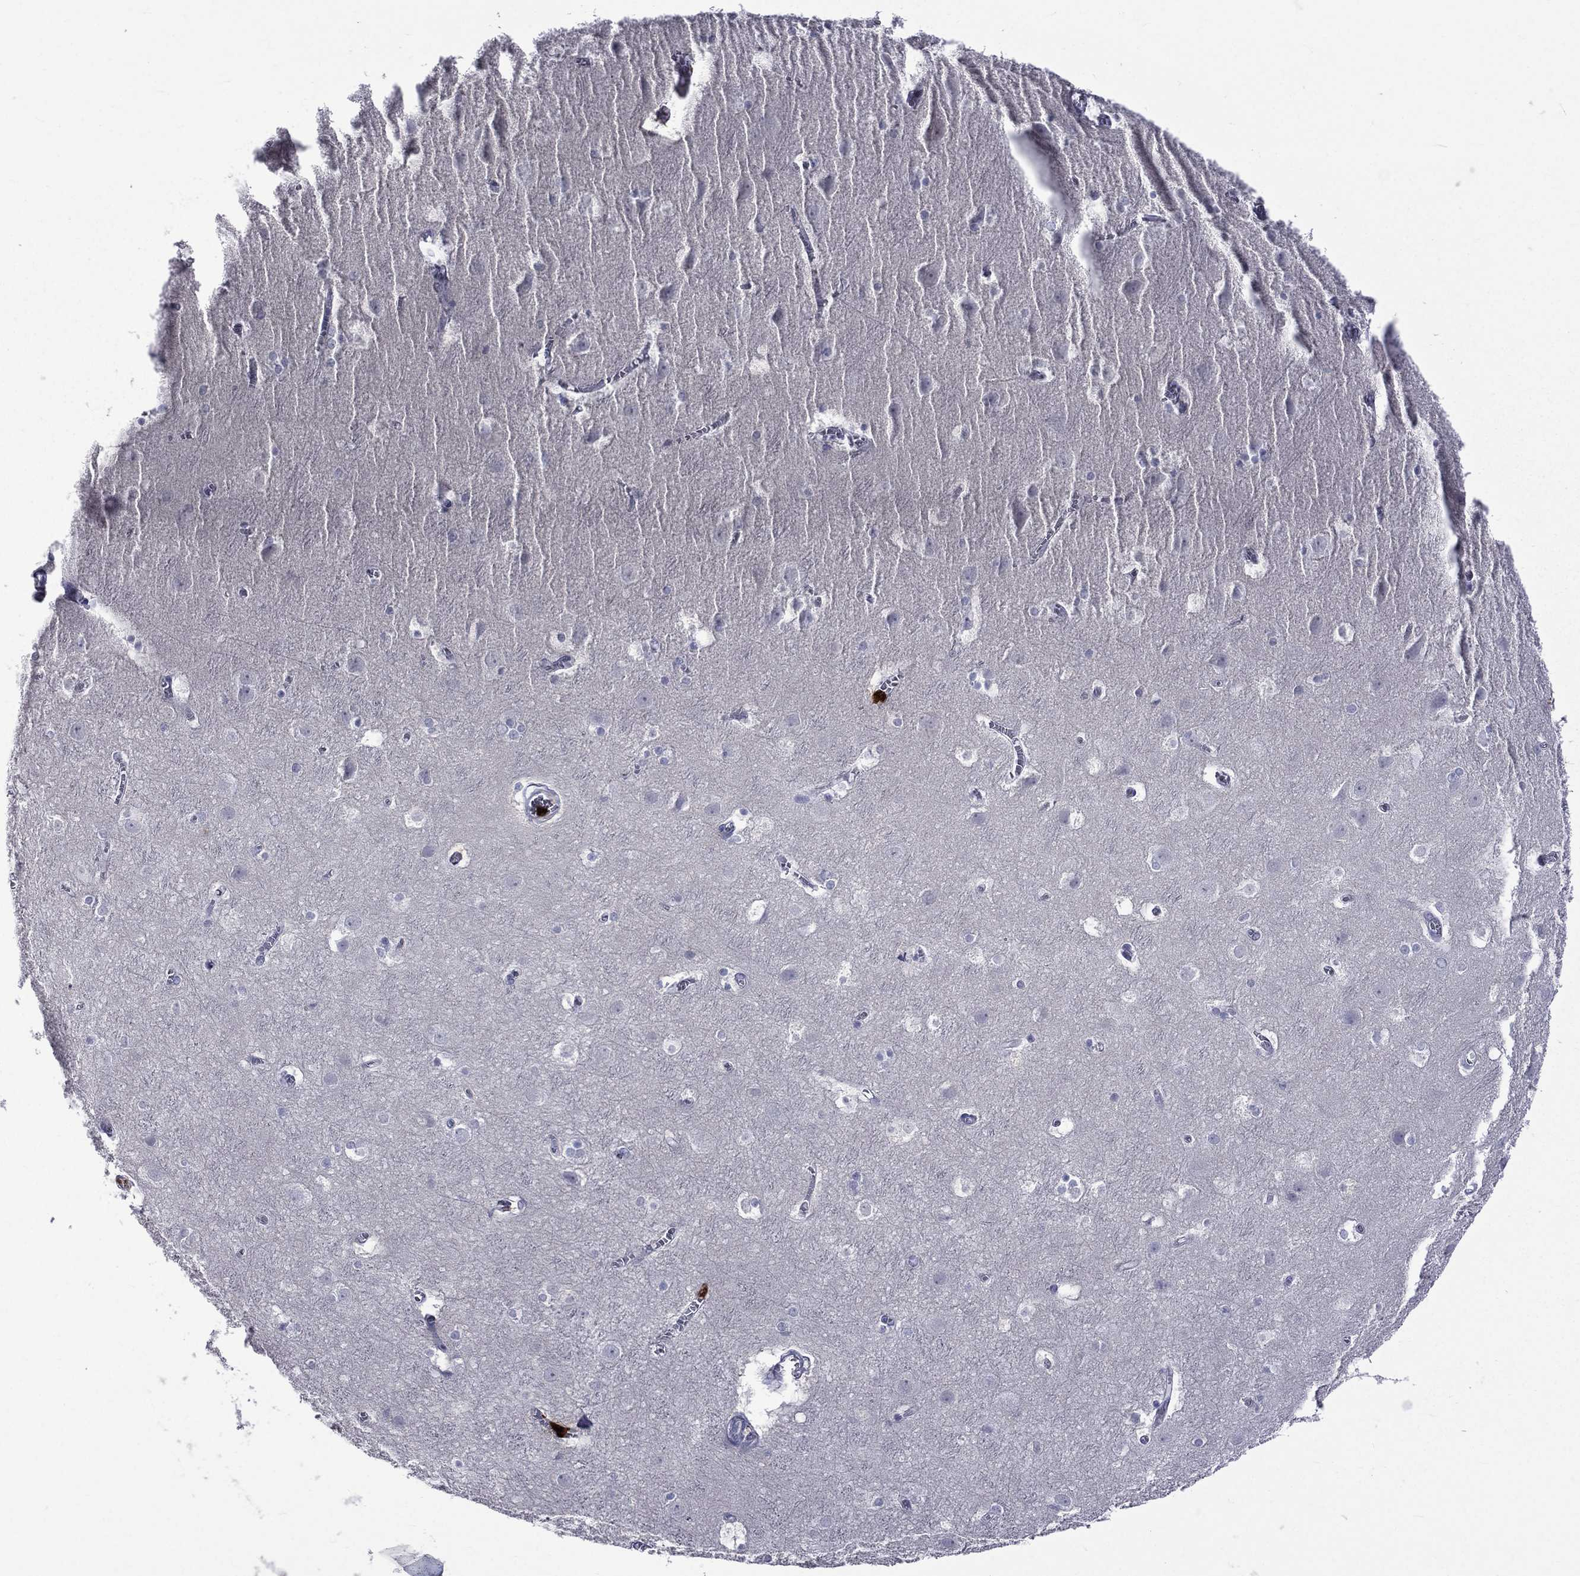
{"staining": {"intensity": "negative", "quantity": "none", "location": "none"}, "tissue": "cerebral cortex", "cell_type": "Endothelial cells", "image_type": "normal", "snomed": [{"axis": "morphology", "description": "Normal tissue, NOS"}, {"axis": "topography", "description": "Cerebral cortex"}], "caption": "The immunohistochemistry (IHC) histopathology image has no significant positivity in endothelial cells of cerebral cortex.", "gene": "ELANE", "patient": {"sex": "male", "age": 59}}